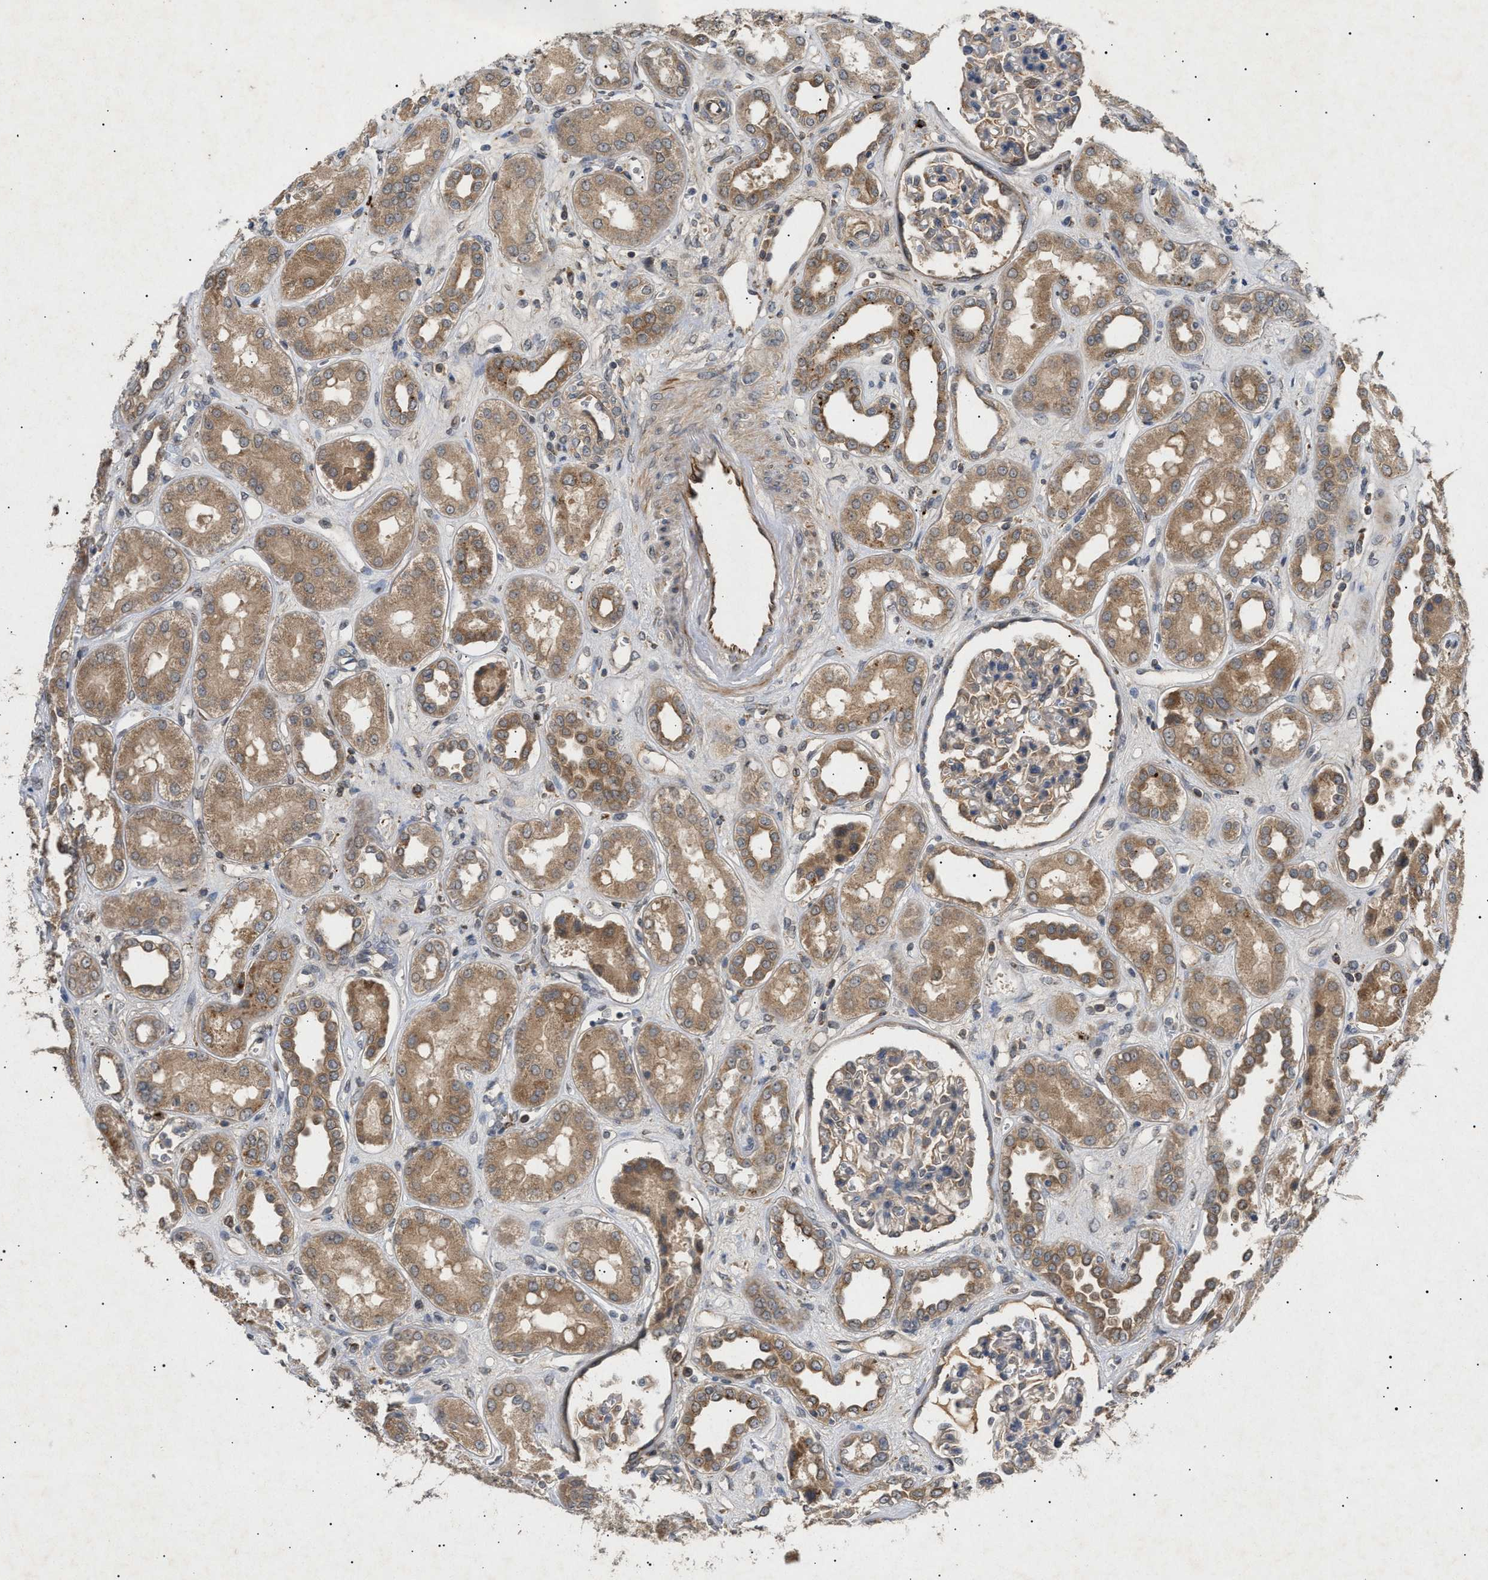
{"staining": {"intensity": "moderate", "quantity": "25%-75%", "location": "cytoplasmic/membranous"}, "tissue": "kidney", "cell_type": "Cells in glomeruli", "image_type": "normal", "snomed": [{"axis": "morphology", "description": "Normal tissue, NOS"}, {"axis": "topography", "description": "Kidney"}], "caption": "Cells in glomeruli demonstrate moderate cytoplasmic/membranous positivity in about 25%-75% of cells in unremarkable kidney.", "gene": "SIRT5", "patient": {"sex": "male", "age": 59}}